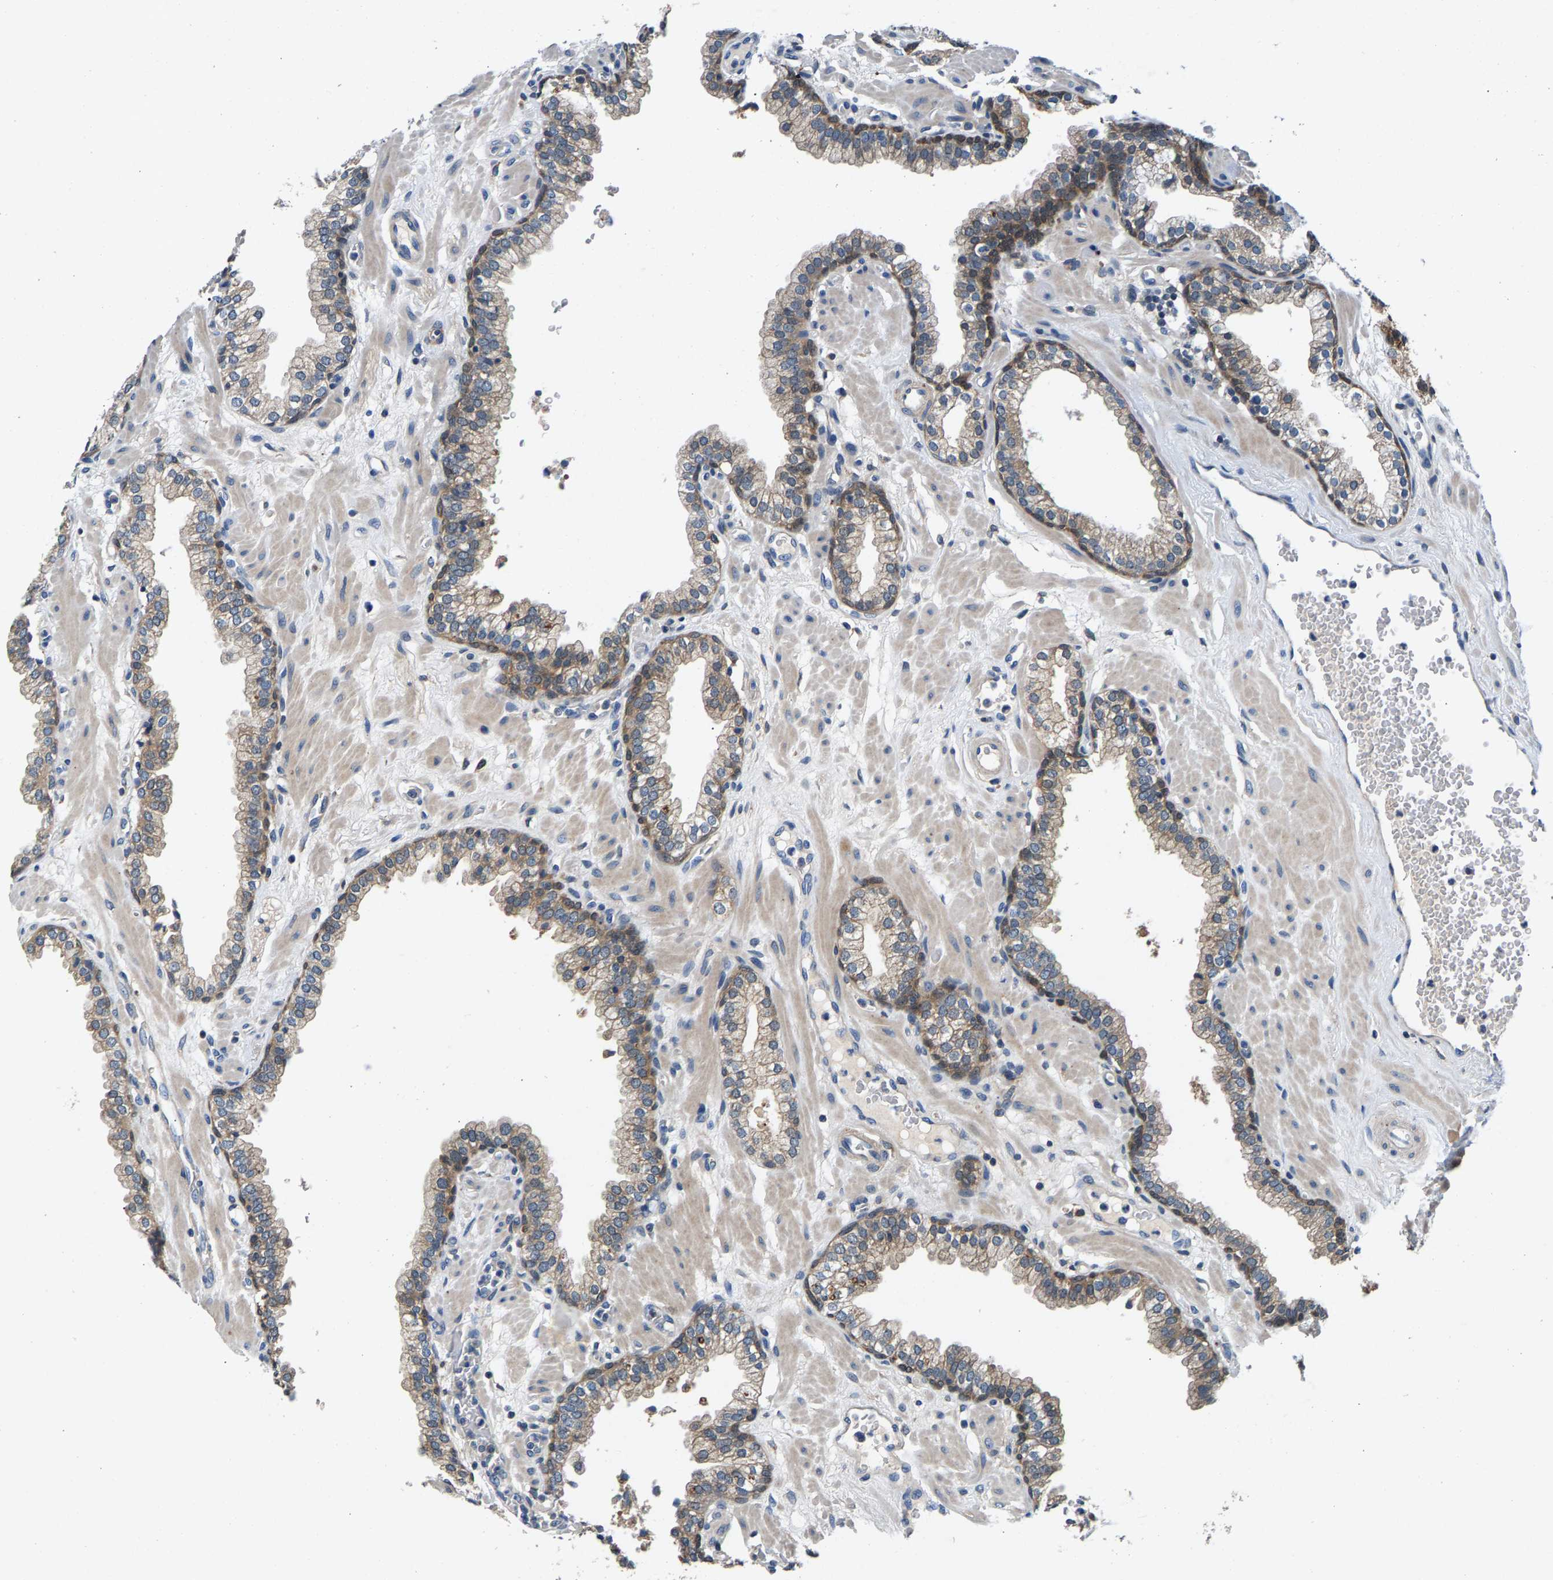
{"staining": {"intensity": "weak", "quantity": ">75%", "location": "cytoplasmic/membranous"}, "tissue": "prostate", "cell_type": "Glandular cells", "image_type": "normal", "snomed": [{"axis": "morphology", "description": "Normal tissue, NOS"}, {"axis": "morphology", "description": "Urothelial carcinoma, Low grade"}, {"axis": "topography", "description": "Urinary bladder"}, {"axis": "topography", "description": "Prostate"}], "caption": "Immunohistochemistry photomicrograph of normal prostate: human prostate stained using immunohistochemistry displays low levels of weak protein expression localized specifically in the cytoplasmic/membranous of glandular cells, appearing as a cytoplasmic/membranous brown color.", "gene": "NT5C", "patient": {"sex": "male", "age": 60}}